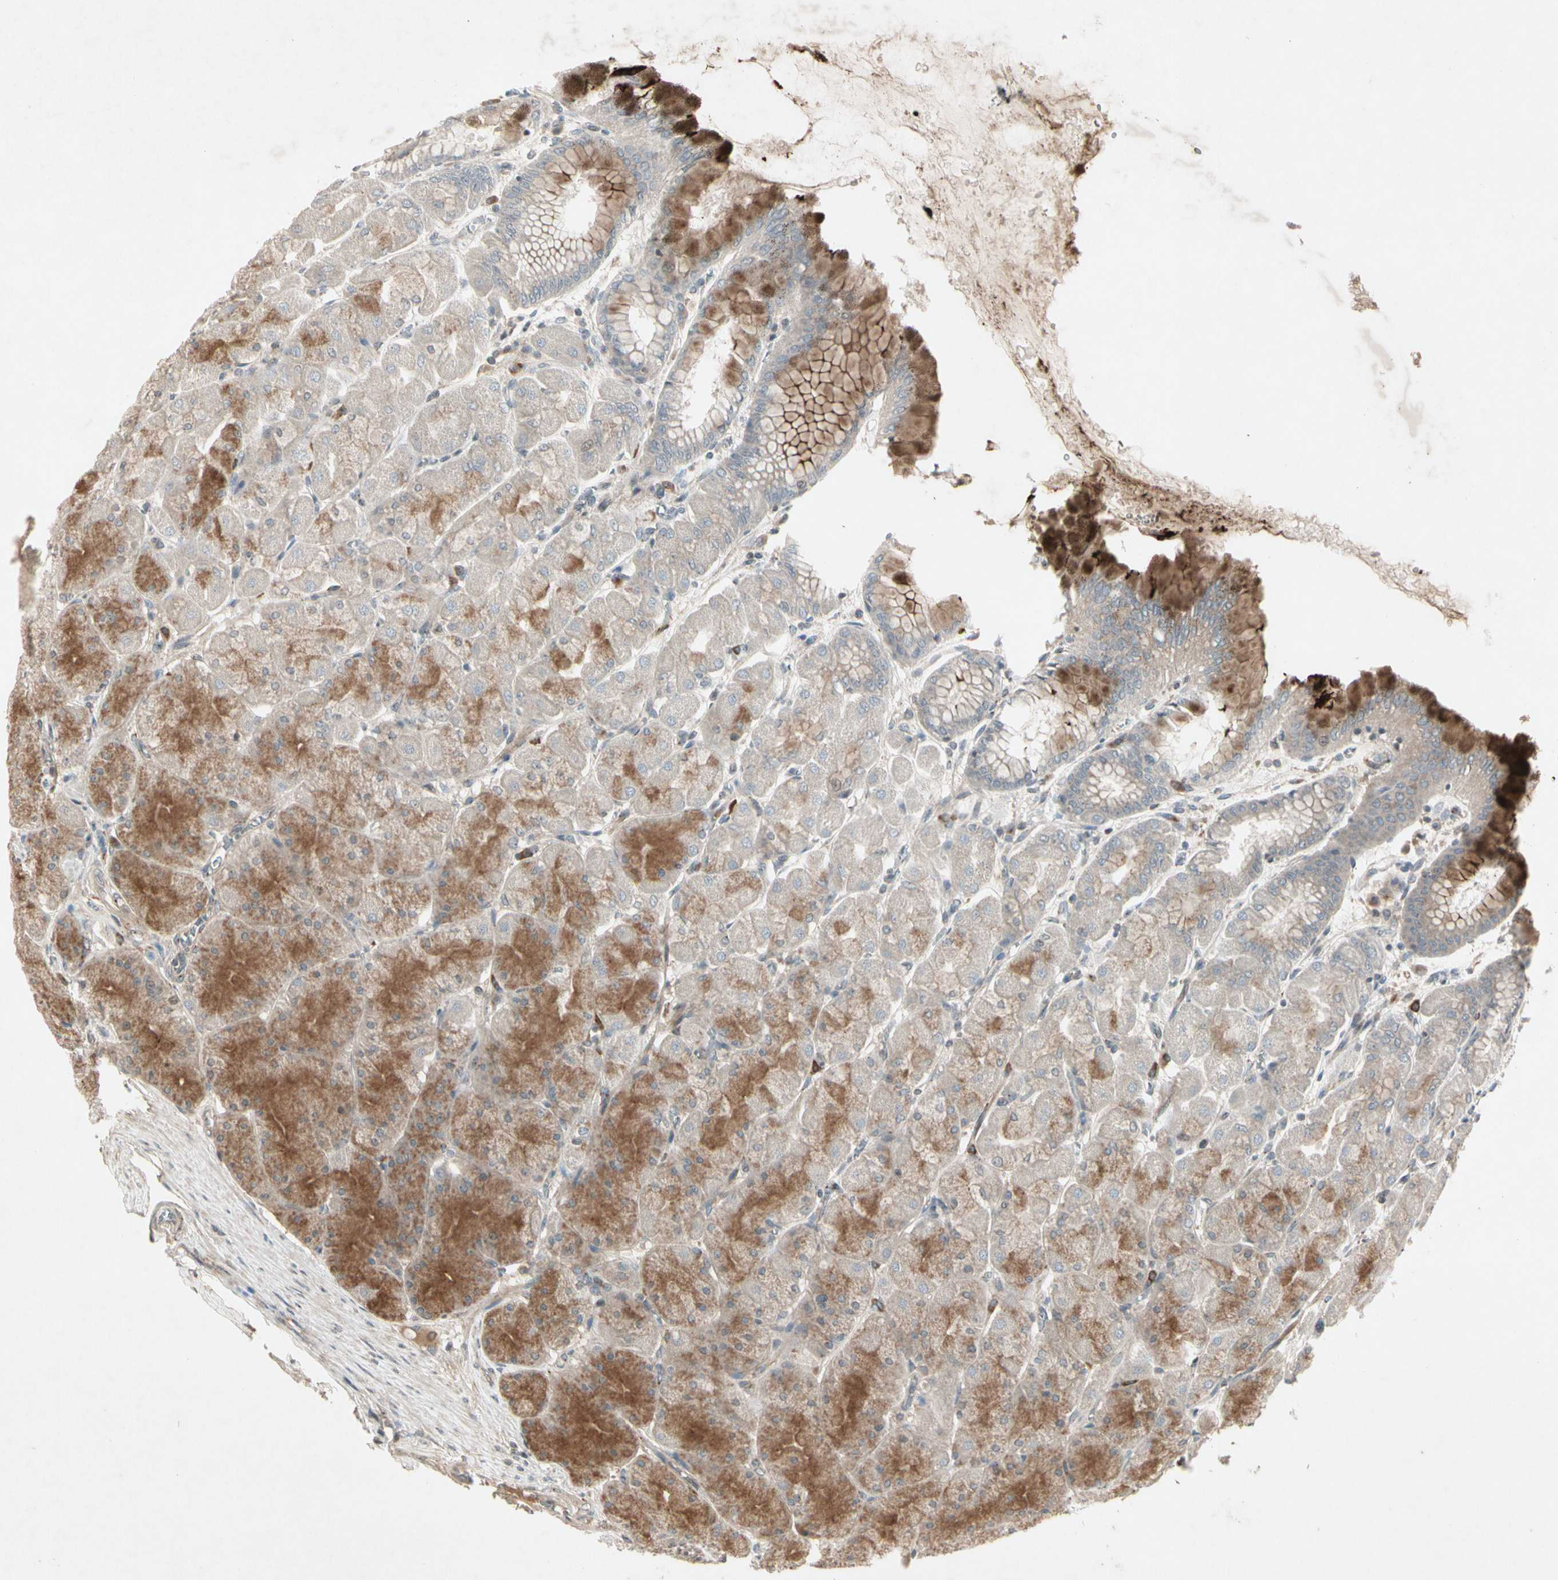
{"staining": {"intensity": "moderate", "quantity": "25%-75%", "location": "cytoplasmic/membranous"}, "tissue": "stomach", "cell_type": "Glandular cells", "image_type": "normal", "snomed": [{"axis": "morphology", "description": "Normal tissue, NOS"}, {"axis": "topography", "description": "Stomach, upper"}], "caption": "A high-resolution micrograph shows immunohistochemistry staining of normal stomach, which reveals moderate cytoplasmic/membranous expression in approximately 25%-75% of glandular cells. Nuclei are stained in blue.", "gene": "TEK", "patient": {"sex": "female", "age": 56}}